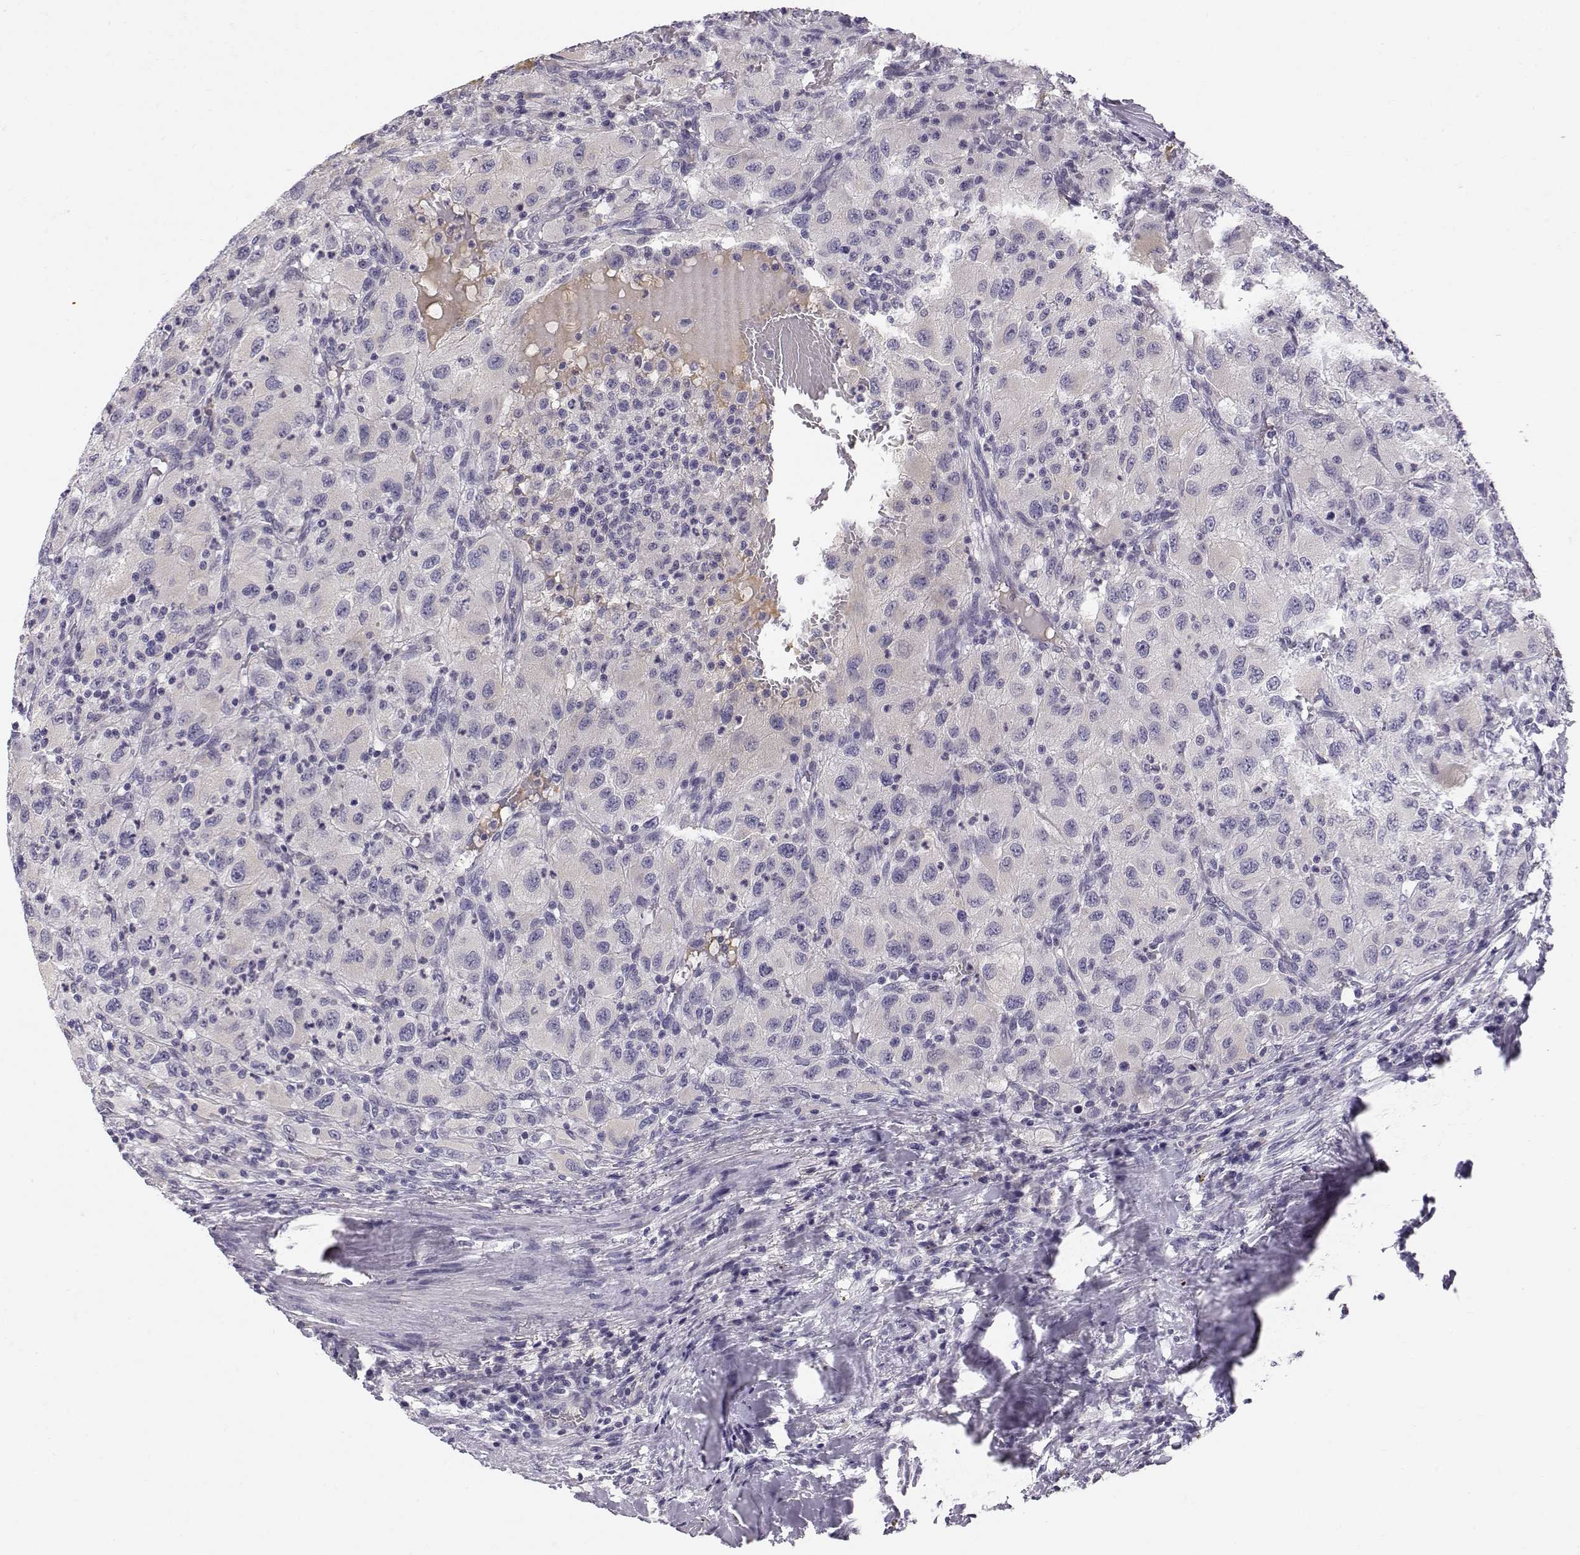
{"staining": {"intensity": "negative", "quantity": "none", "location": "none"}, "tissue": "renal cancer", "cell_type": "Tumor cells", "image_type": "cancer", "snomed": [{"axis": "morphology", "description": "Adenocarcinoma, NOS"}, {"axis": "topography", "description": "Kidney"}], "caption": "This photomicrograph is of renal cancer (adenocarcinoma) stained with IHC to label a protein in brown with the nuclei are counter-stained blue. There is no expression in tumor cells.", "gene": "ACSL6", "patient": {"sex": "female", "age": 67}}